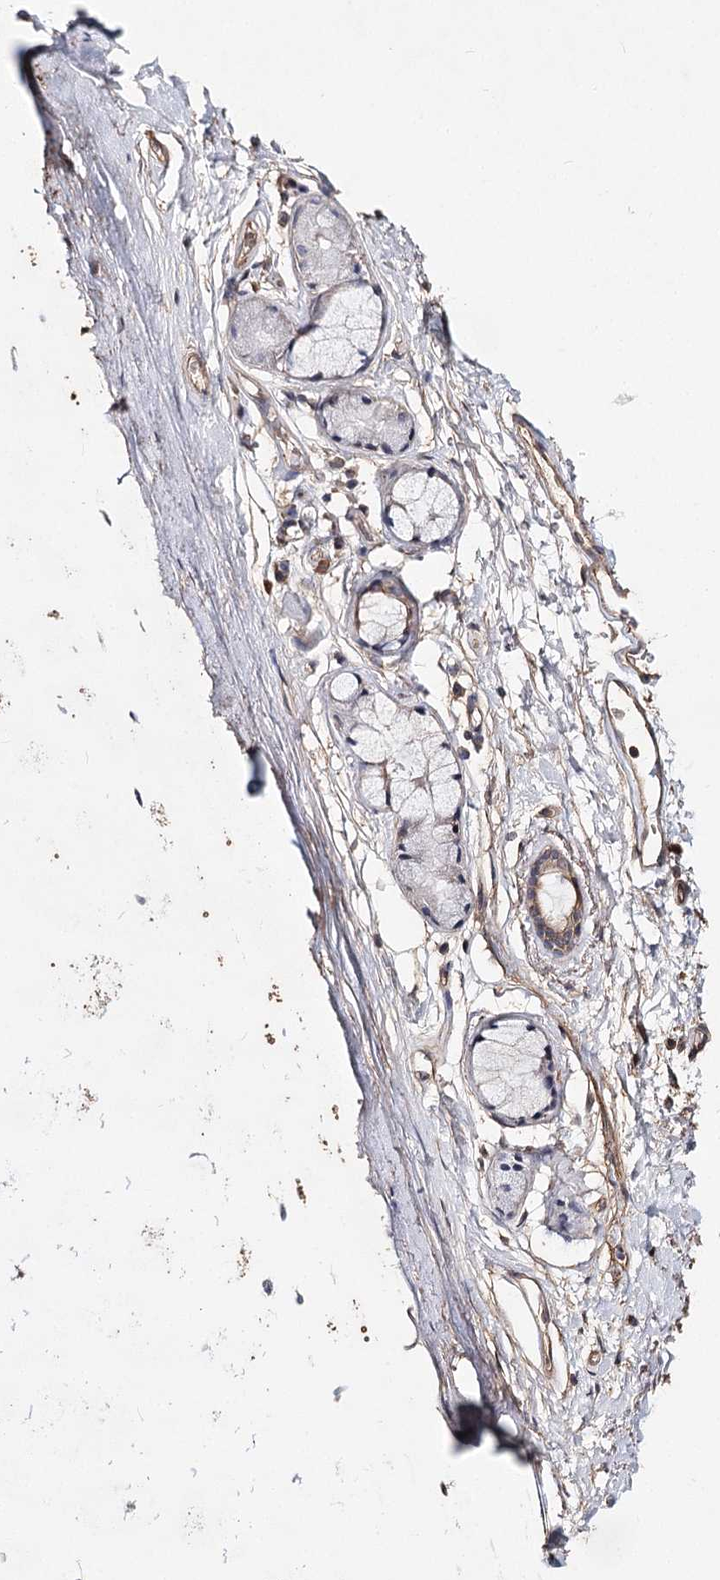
{"staining": {"intensity": "moderate", "quantity": ">75%", "location": "cytoplasmic/membranous"}, "tissue": "adipose tissue", "cell_type": "Adipocytes", "image_type": "normal", "snomed": [{"axis": "morphology", "description": "Normal tissue, NOS"}, {"axis": "topography", "description": "Lymph node"}, {"axis": "topography", "description": "Bronchus"}], "caption": "DAB immunohistochemical staining of benign human adipose tissue displays moderate cytoplasmic/membranous protein staining in about >75% of adipocytes.", "gene": "TMEM218", "patient": {"sex": "male", "age": 63}}